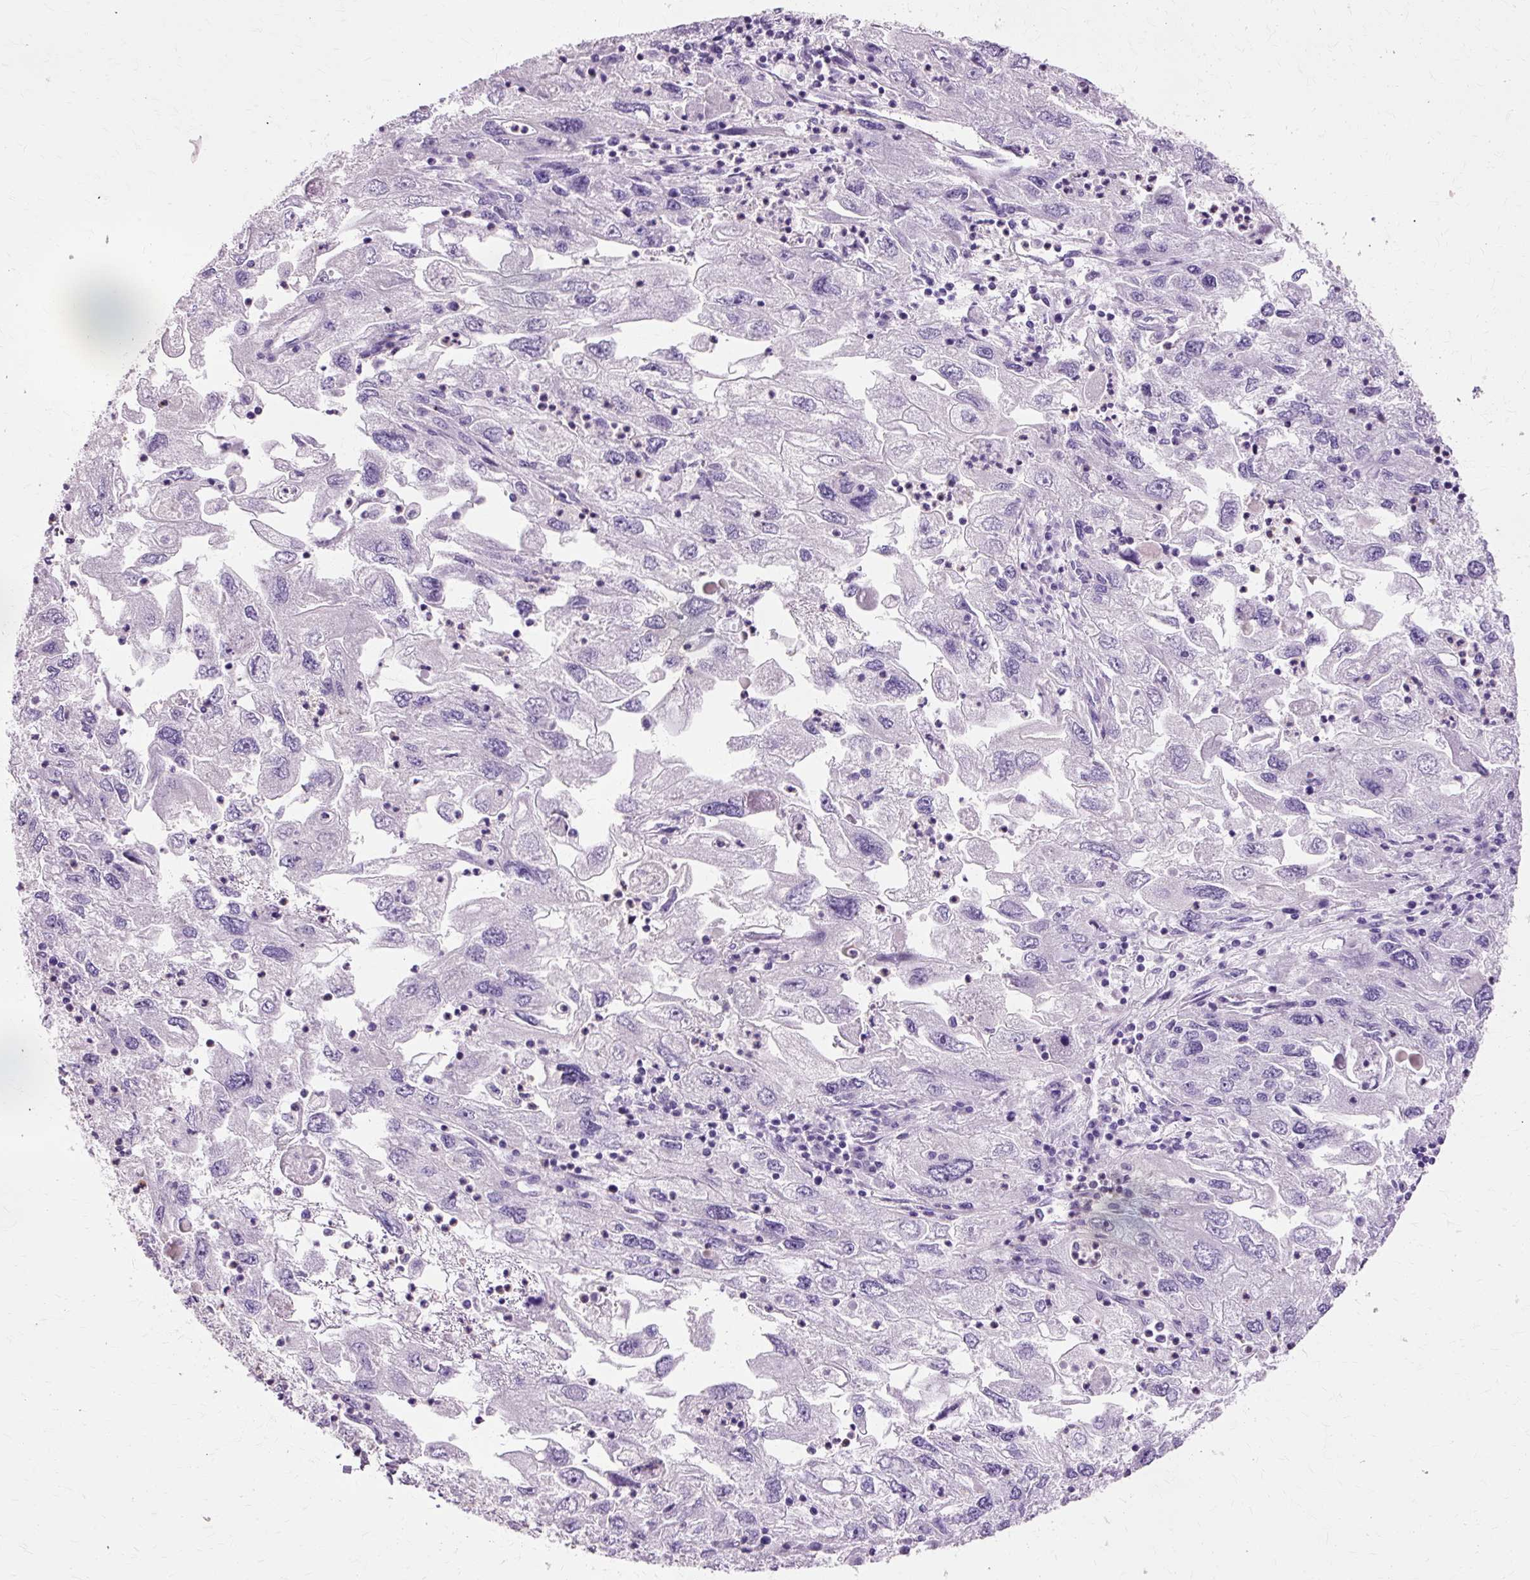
{"staining": {"intensity": "negative", "quantity": "none", "location": "none"}, "tissue": "endometrial cancer", "cell_type": "Tumor cells", "image_type": "cancer", "snomed": [{"axis": "morphology", "description": "Adenocarcinoma, NOS"}, {"axis": "topography", "description": "Endometrium"}], "caption": "High power microscopy image of an IHC micrograph of endometrial cancer (adenocarcinoma), revealing no significant expression in tumor cells.", "gene": "VN1R2", "patient": {"sex": "female", "age": 49}}